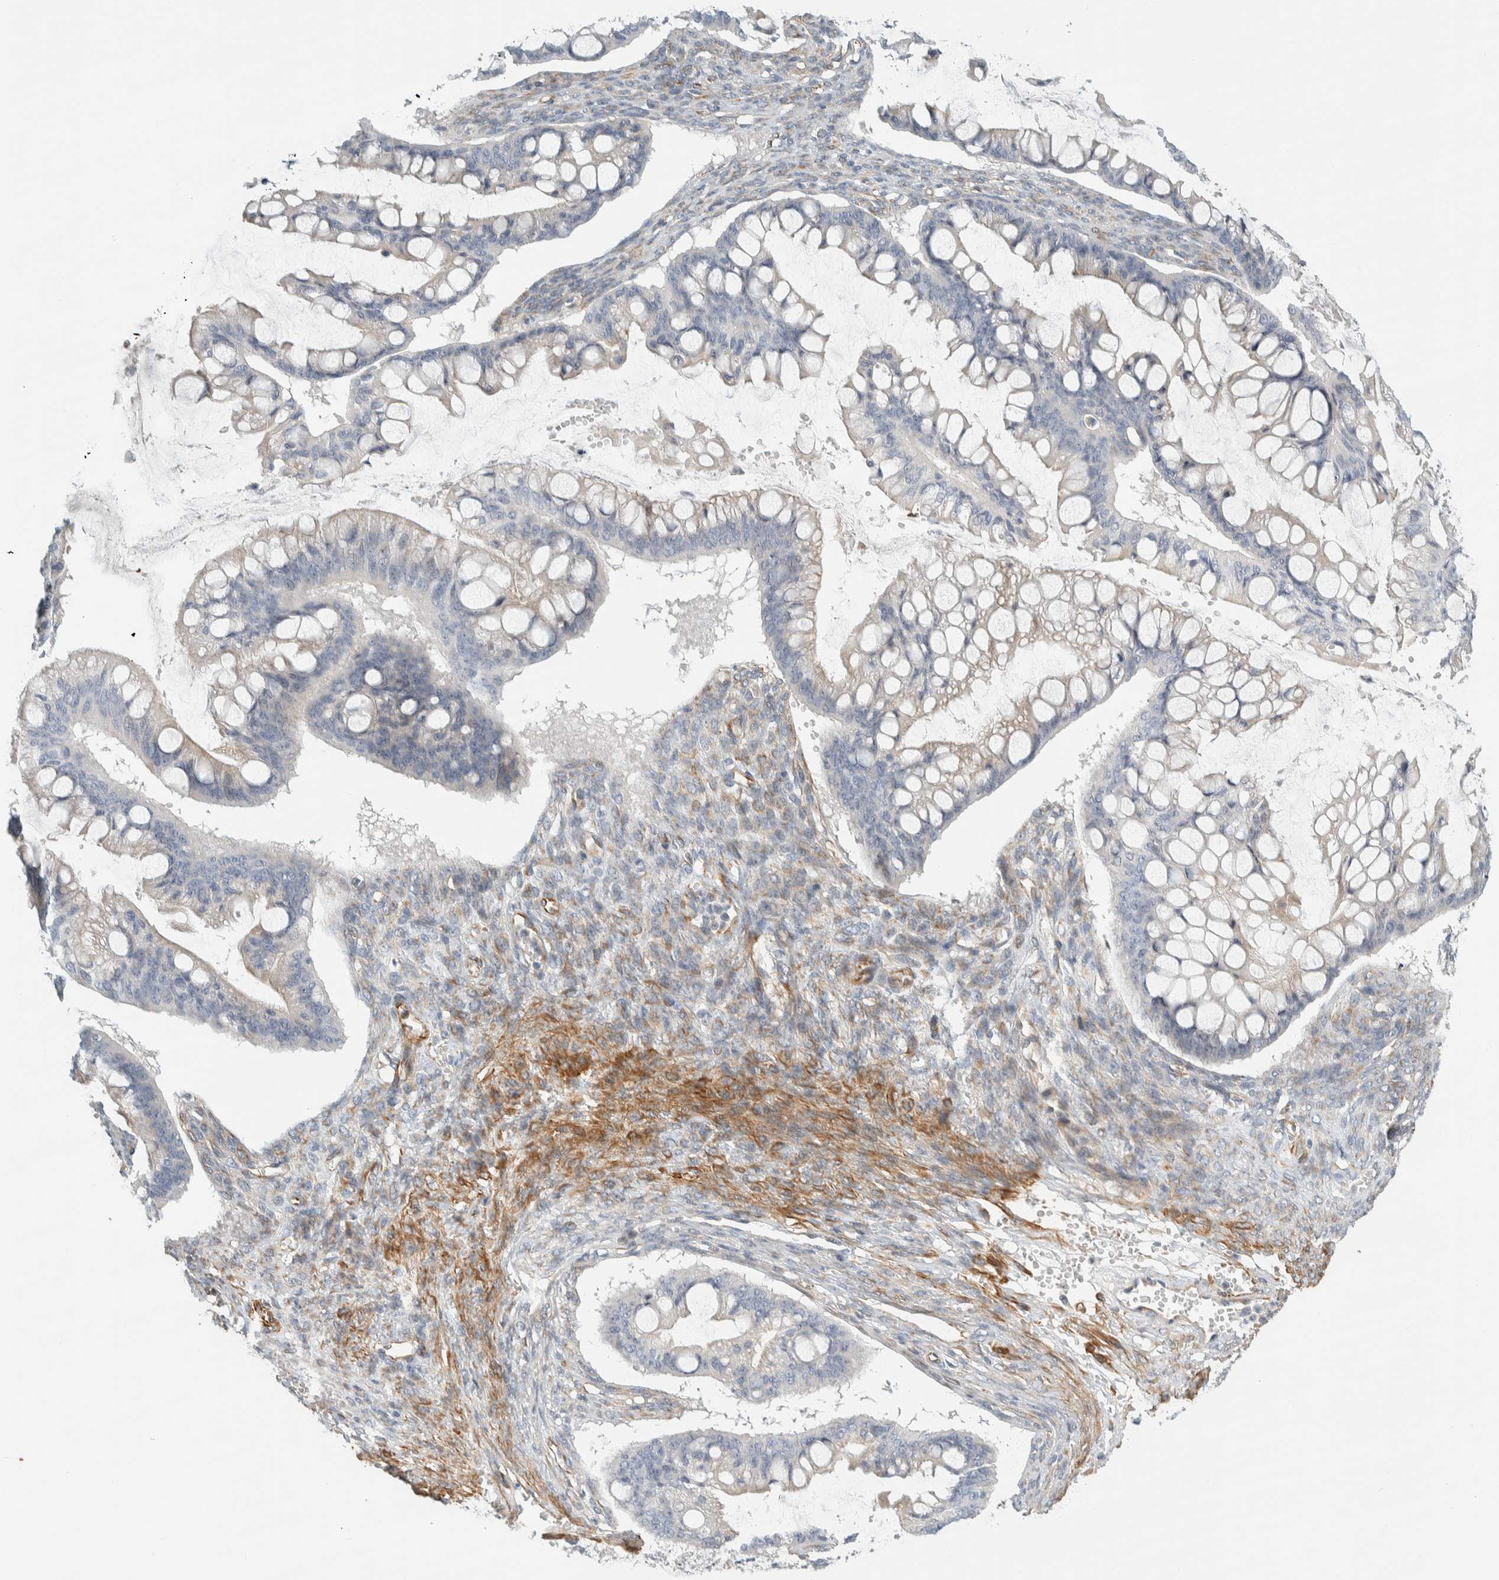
{"staining": {"intensity": "negative", "quantity": "none", "location": "none"}, "tissue": "ovarian cancer", "cell_type": "Tumor cells", "image_type": "cancer", "snomed": [{"axis": "morphology", "description": "Cystadenocarcinoma, mucinous, NOS"}, {"axis": "topography", "description": "Ovary"}], "caption": "There is no significant positivity in tumor cells of ovarian cancer.", "gene": "CDR2", "patient": {"sex": "female", "age": 73}}